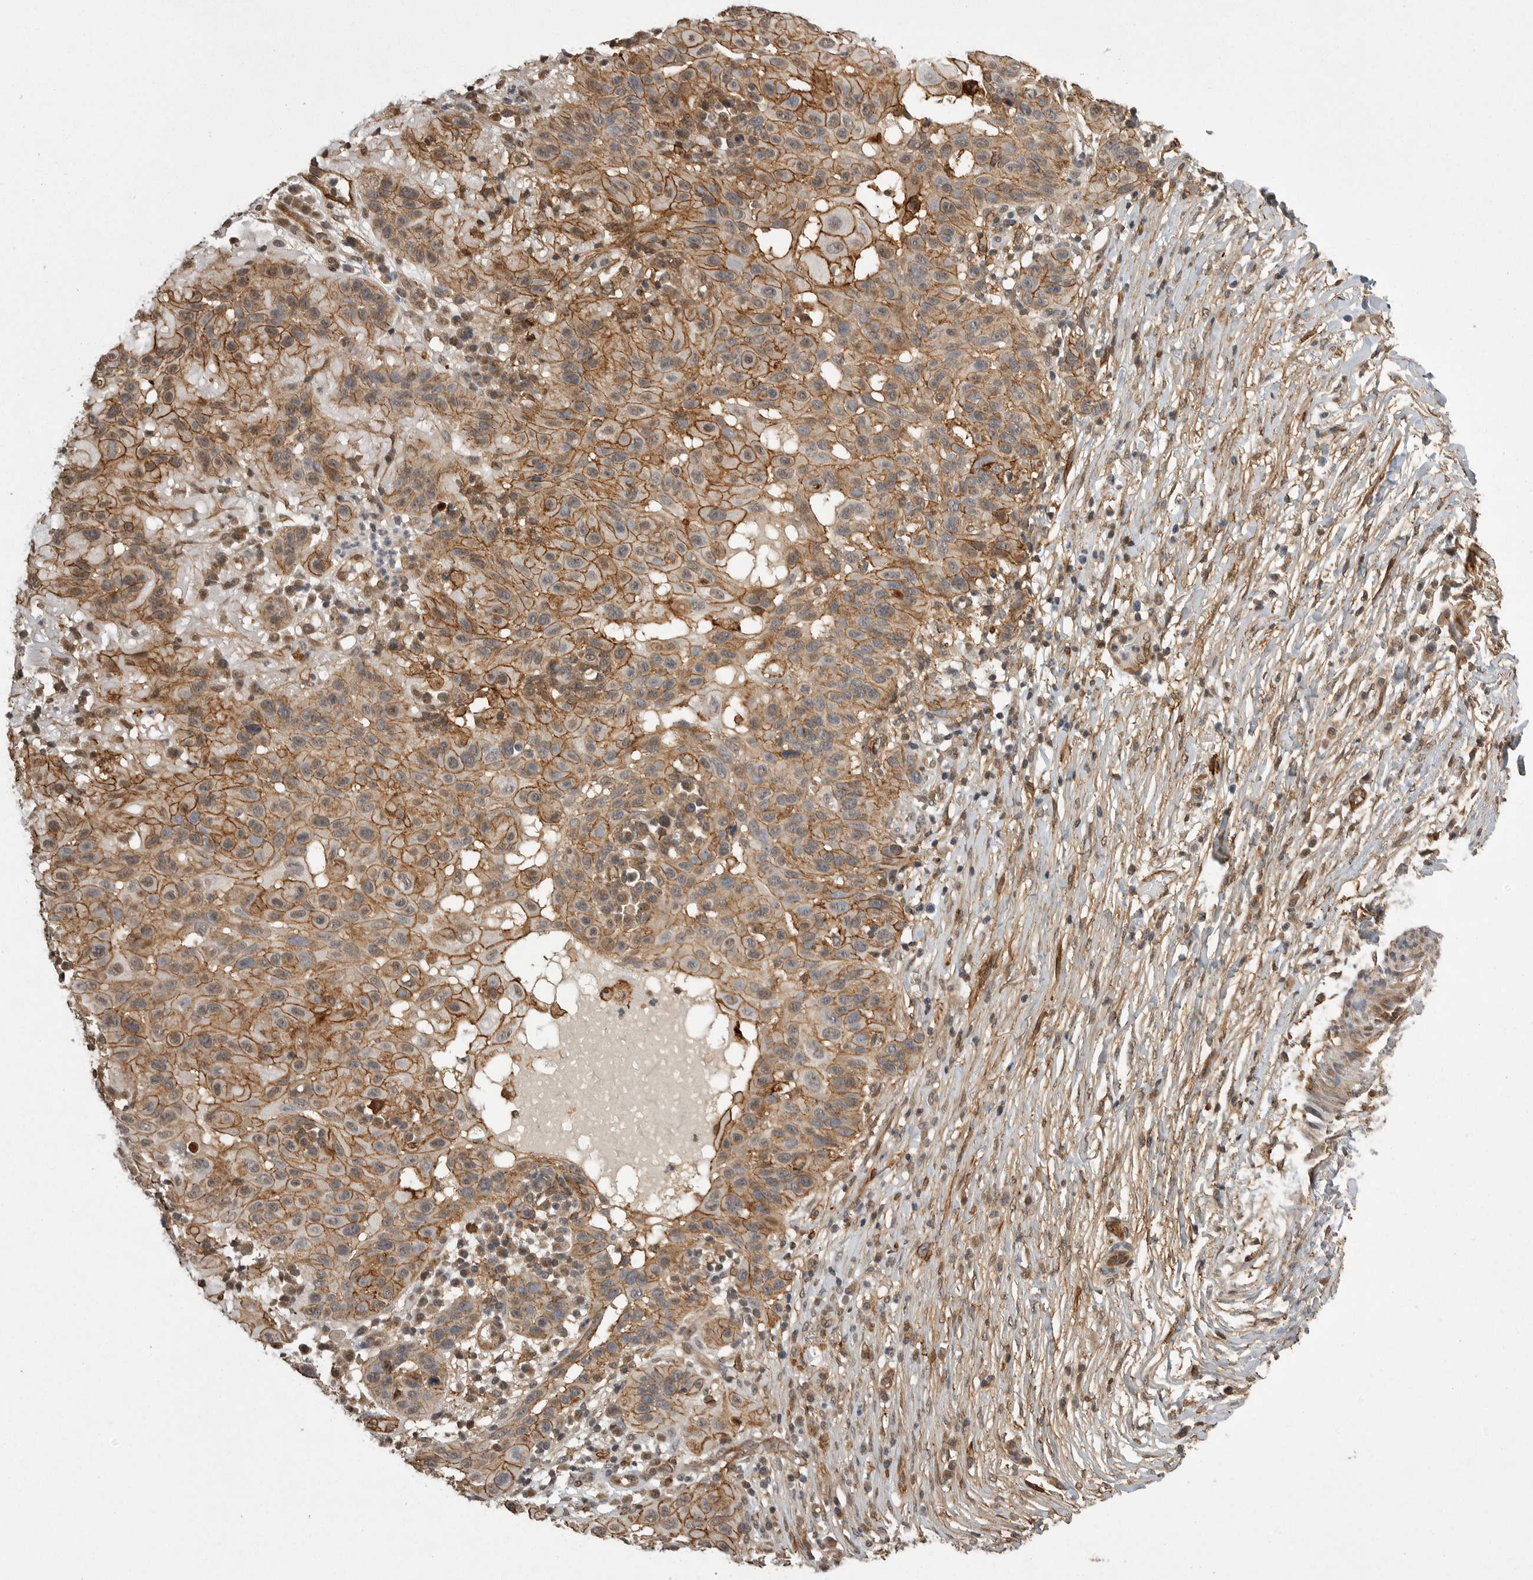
{"staining": {"intensity": "moderate", "quantity": ">75%", "location": "cytoplasmic/membranous"}, "tissue": "skin cancer", "cell_type": "Tumor cells", "image_type": "cancer", "snomed": [{"axis": "morphology", "description": "Normal tissue, NOS"}, {"axis": "morphology", "description": "Squamous cell carcinoma, NOS"}, {"axis": "topography", "description": "Skin"}], "caption": "Moderate cytoplasmic/membranous staining for a protein is seen in approximately >75% of tumor cells of skin cancer (squamous cell carcinoma) using immunohistochemistry.", "gene": "NECTIN1", "patient": {"sex": "female", "age": 96}}